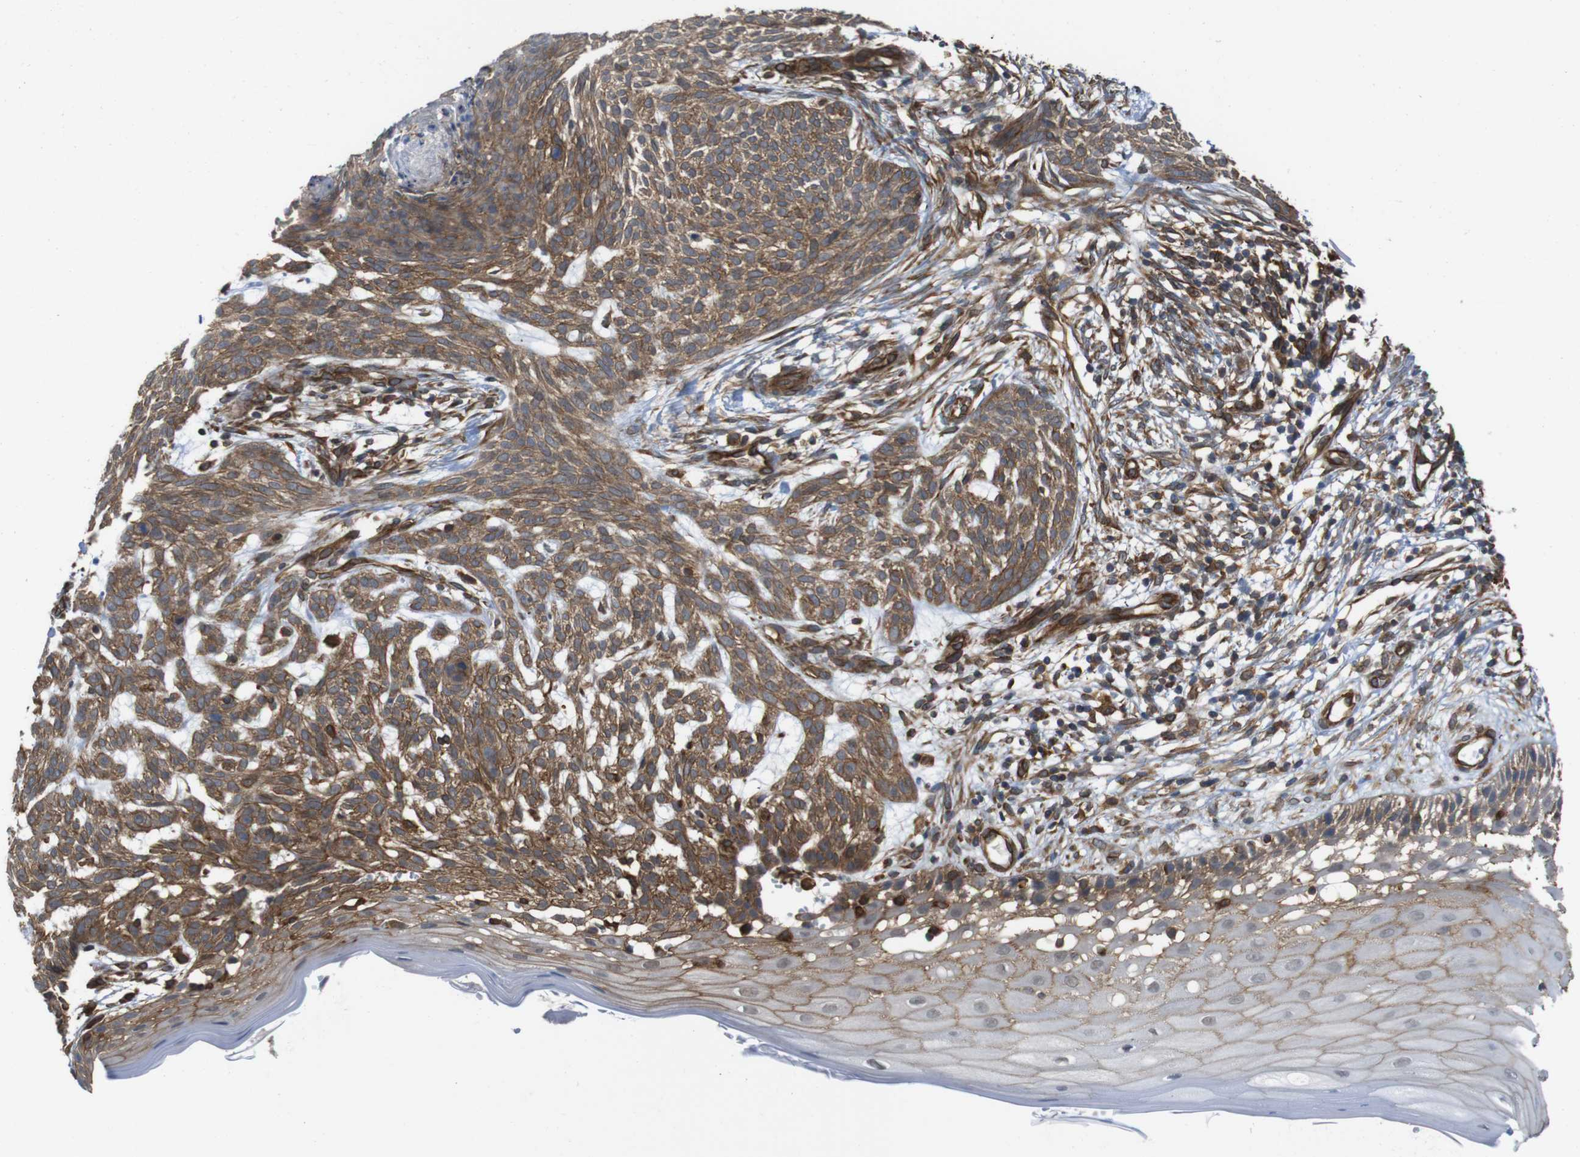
{"staining": {"intensity": "moderate", "quantity": ">75%", "location": "cytoplasmic/membranous"}, "tissue": "skin cancer", "cell_type": "Tumor cells", "image_type": "cancer", "snomed": [{"axis": "morphology", "description": "Basal cell carcinoma"}, {"axis": "topography", "description": "Skin"}], "caption": "DAB (3,3'-diaminobenzidine) immunohistochemical staining of human skin cancer reveals moderate cytoplasmic/membranous protein expression in approximately >75% of tumor cells.", "gene": "ZDHHC5", "patient": {"sex": "female", "age": 59}}